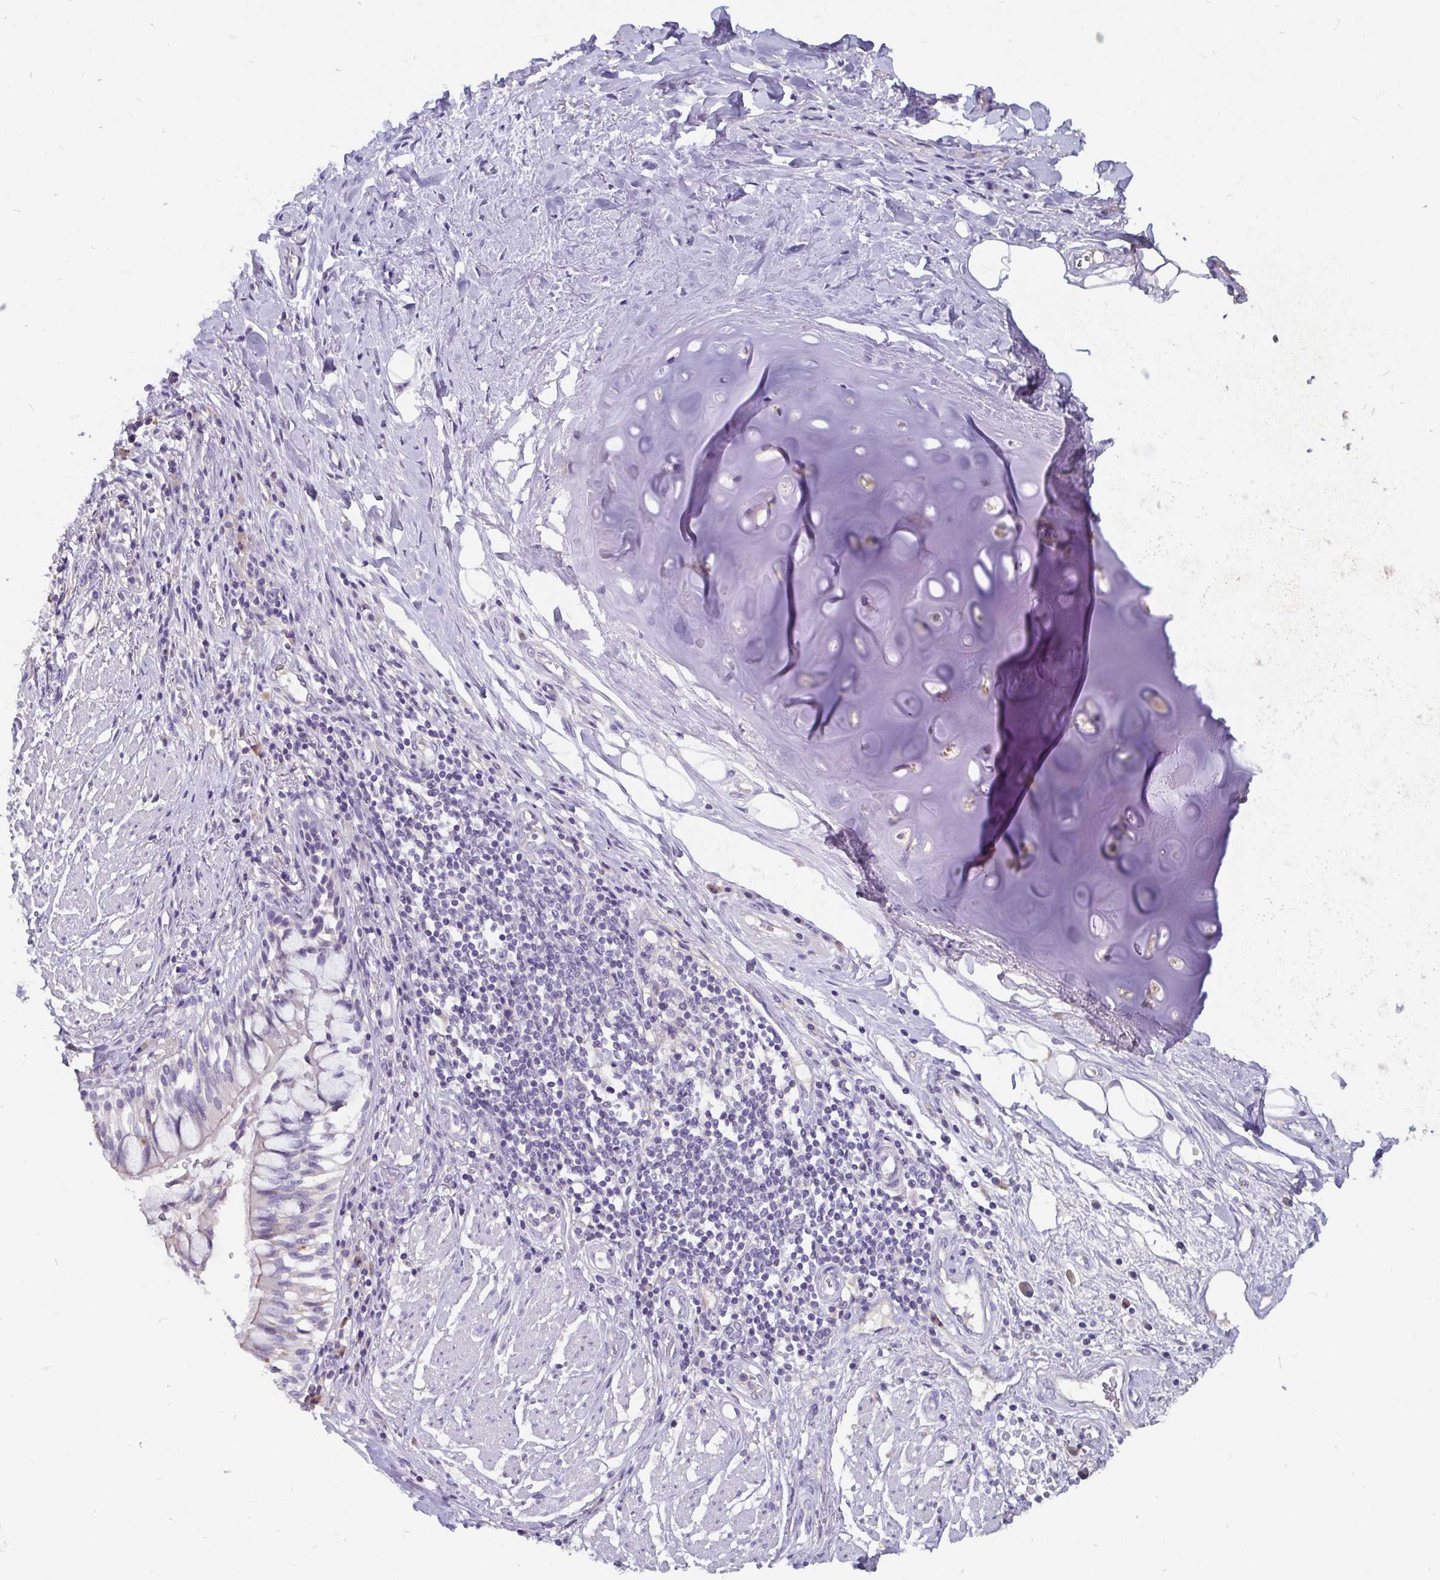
{"staining": {"intensity": "negative", "quantity": "none", "location": "none"}, "tissue": "adipose tissue", "cell_type": "Adipocytes", "image_type": "normal", "snomed": [{"axis": "morphology", "description": "Normal tissue, NOS"}, {"axis": "topography", "description": "Cartilage tissue"}, {"axis": "topography", "description": "Bronchus"}], "caption": "High power microscopy image of an immunohistochemistry micrograph of normal adipose tissue, revealing no significant positivity in adipocytes. The staining was performed using DAB to visualize the protein expression in brown, while the nuclei were stained in blue with hematoxylin (Magnification: 20x).", "gene": "ADAMTS6", "patient": {"sex": "male", "age": 64}}